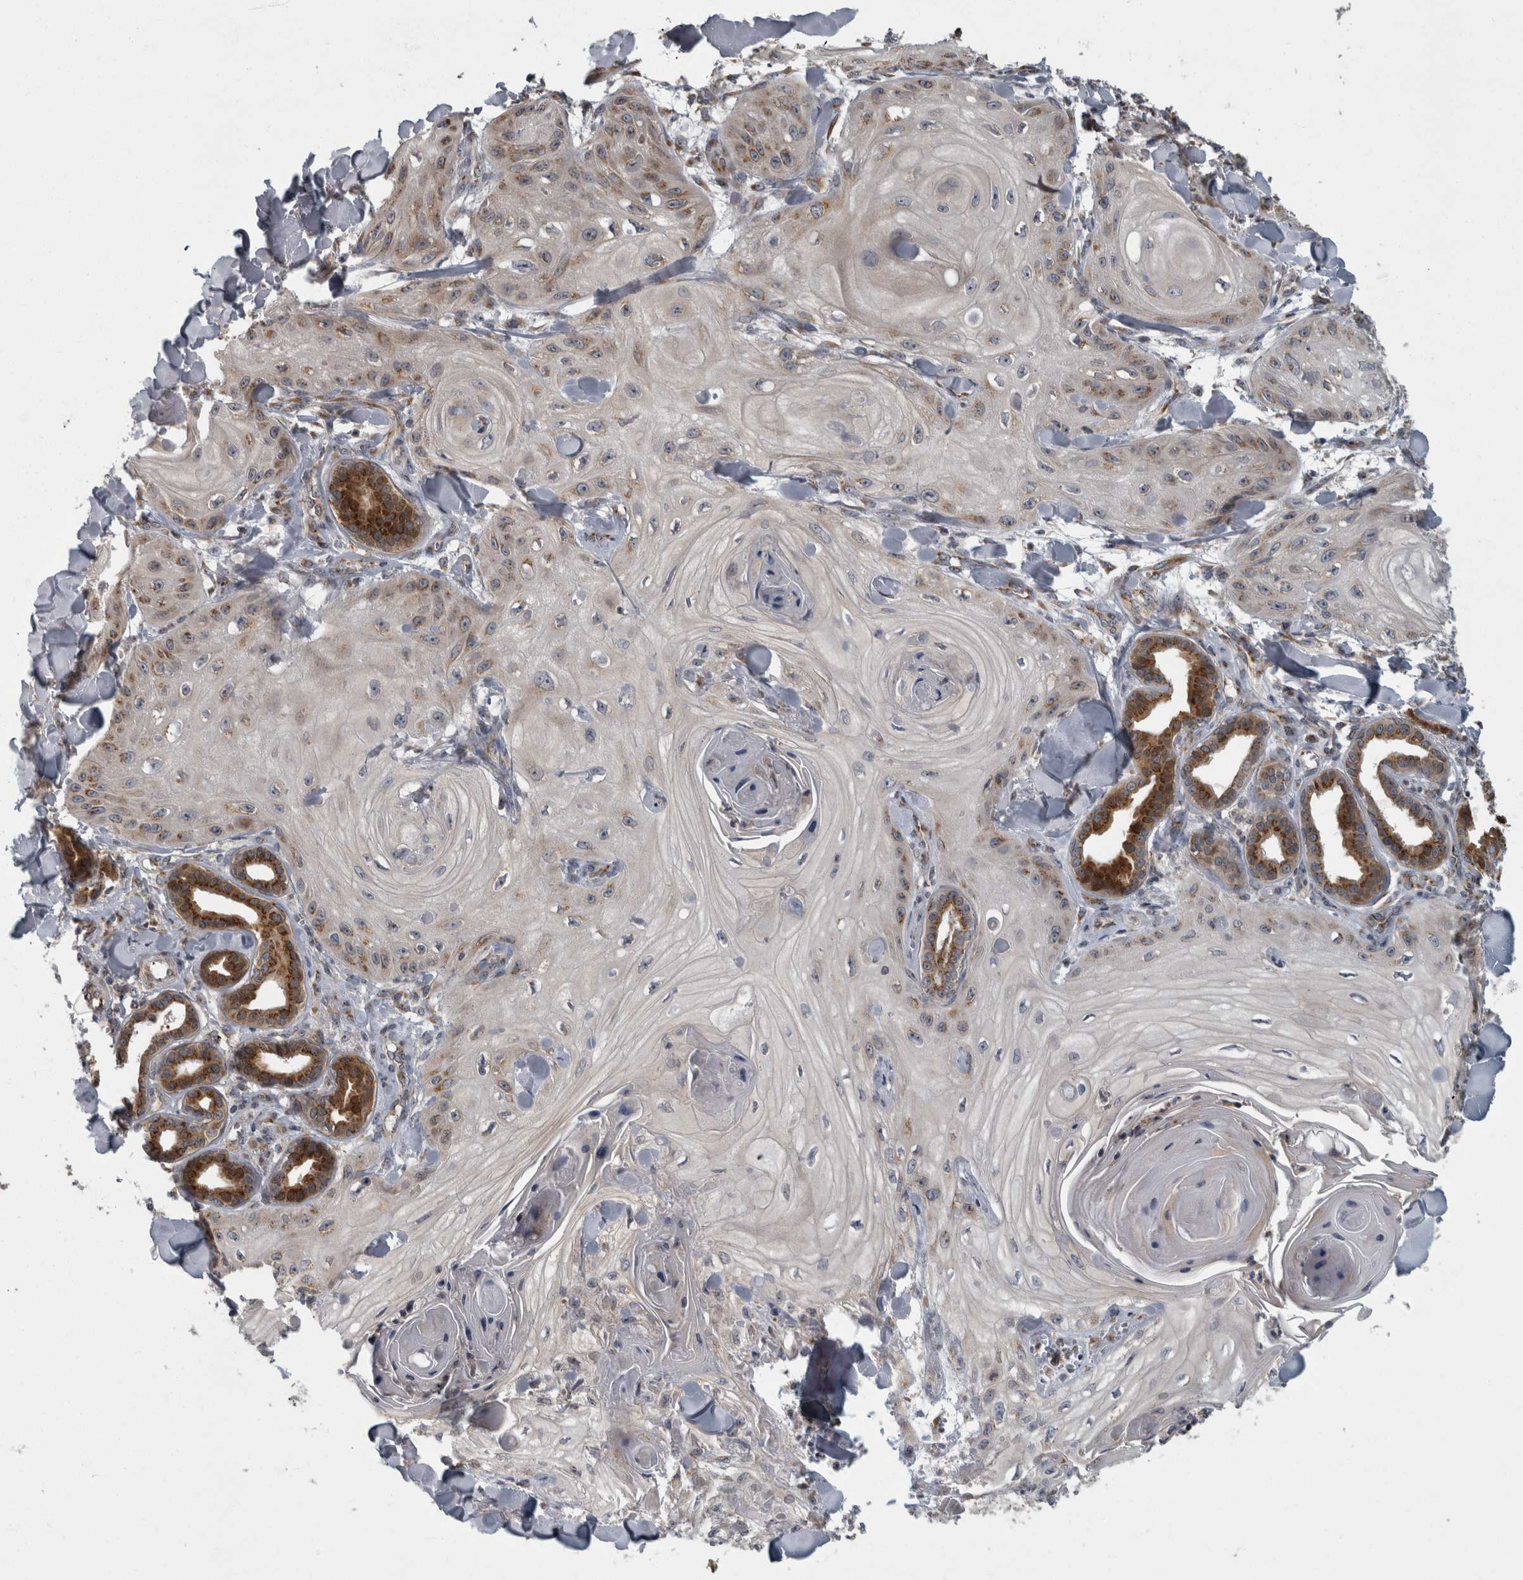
{"staining": {"intensity": "weak", "quantity": "25%-75%", "location": "cytoplasmic/membranous"}, "tissue": "skin cancer", "cell_type": "Tumor cells", "image_type": "cancer", "snomed": [{"axis": "morphology", "description": "Squamous cell carcinoma, NOS"}, {"axis": "topography", "description": "Skin"}], "caption": "Weak cytoplasmic/membranous expression for a protein is seen in approximately 25%-75% of tumor cells of skin squamous cell carcinoma using immunohistochemistry (IHC).", "gene": "LMAN2L", "patient": {"sex": "male", "age": 74}}